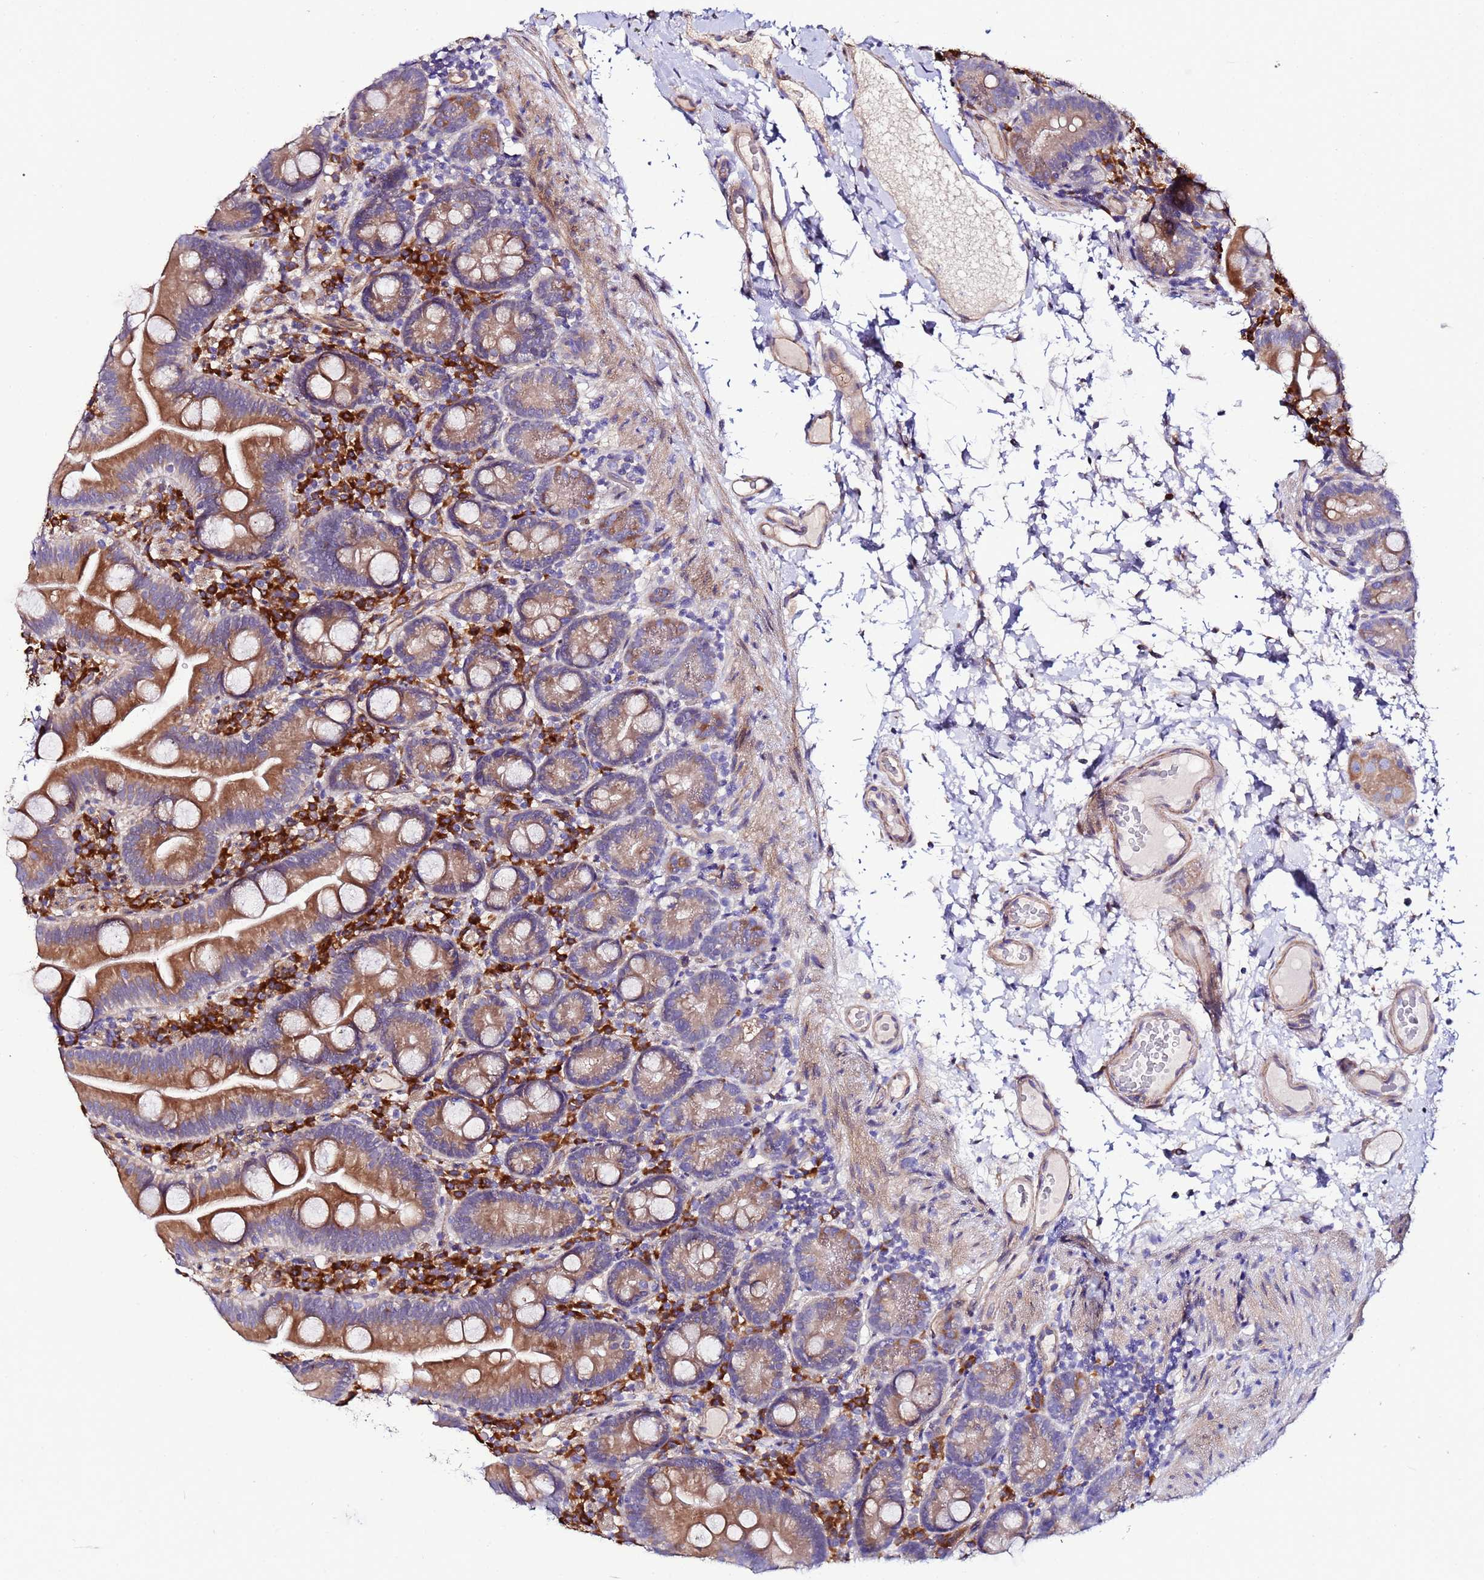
{"staining": {"intensity": "moderate", "quantity": ">75%", "location": "cytoplasmic/membranous"}, "tissue": "small intestine", "cell_type": "Glandular cells", "image_type": "normal", "snomed": [{"axis": "morphology", "description": "Normal tissue, NOS"}, {"axis": "topography", "description": "Small intestine"}], "caption": "Brown immunohistochemical staining in benign human small intestine reveals moderate cytoplasmic/membranous expression in approximately >75% of glandular cells. (brown staining indicates protein expression, while blue staining denotes nuclei).", "gene": "JRKL", "patient": {"sex": "female", "age": 68}}